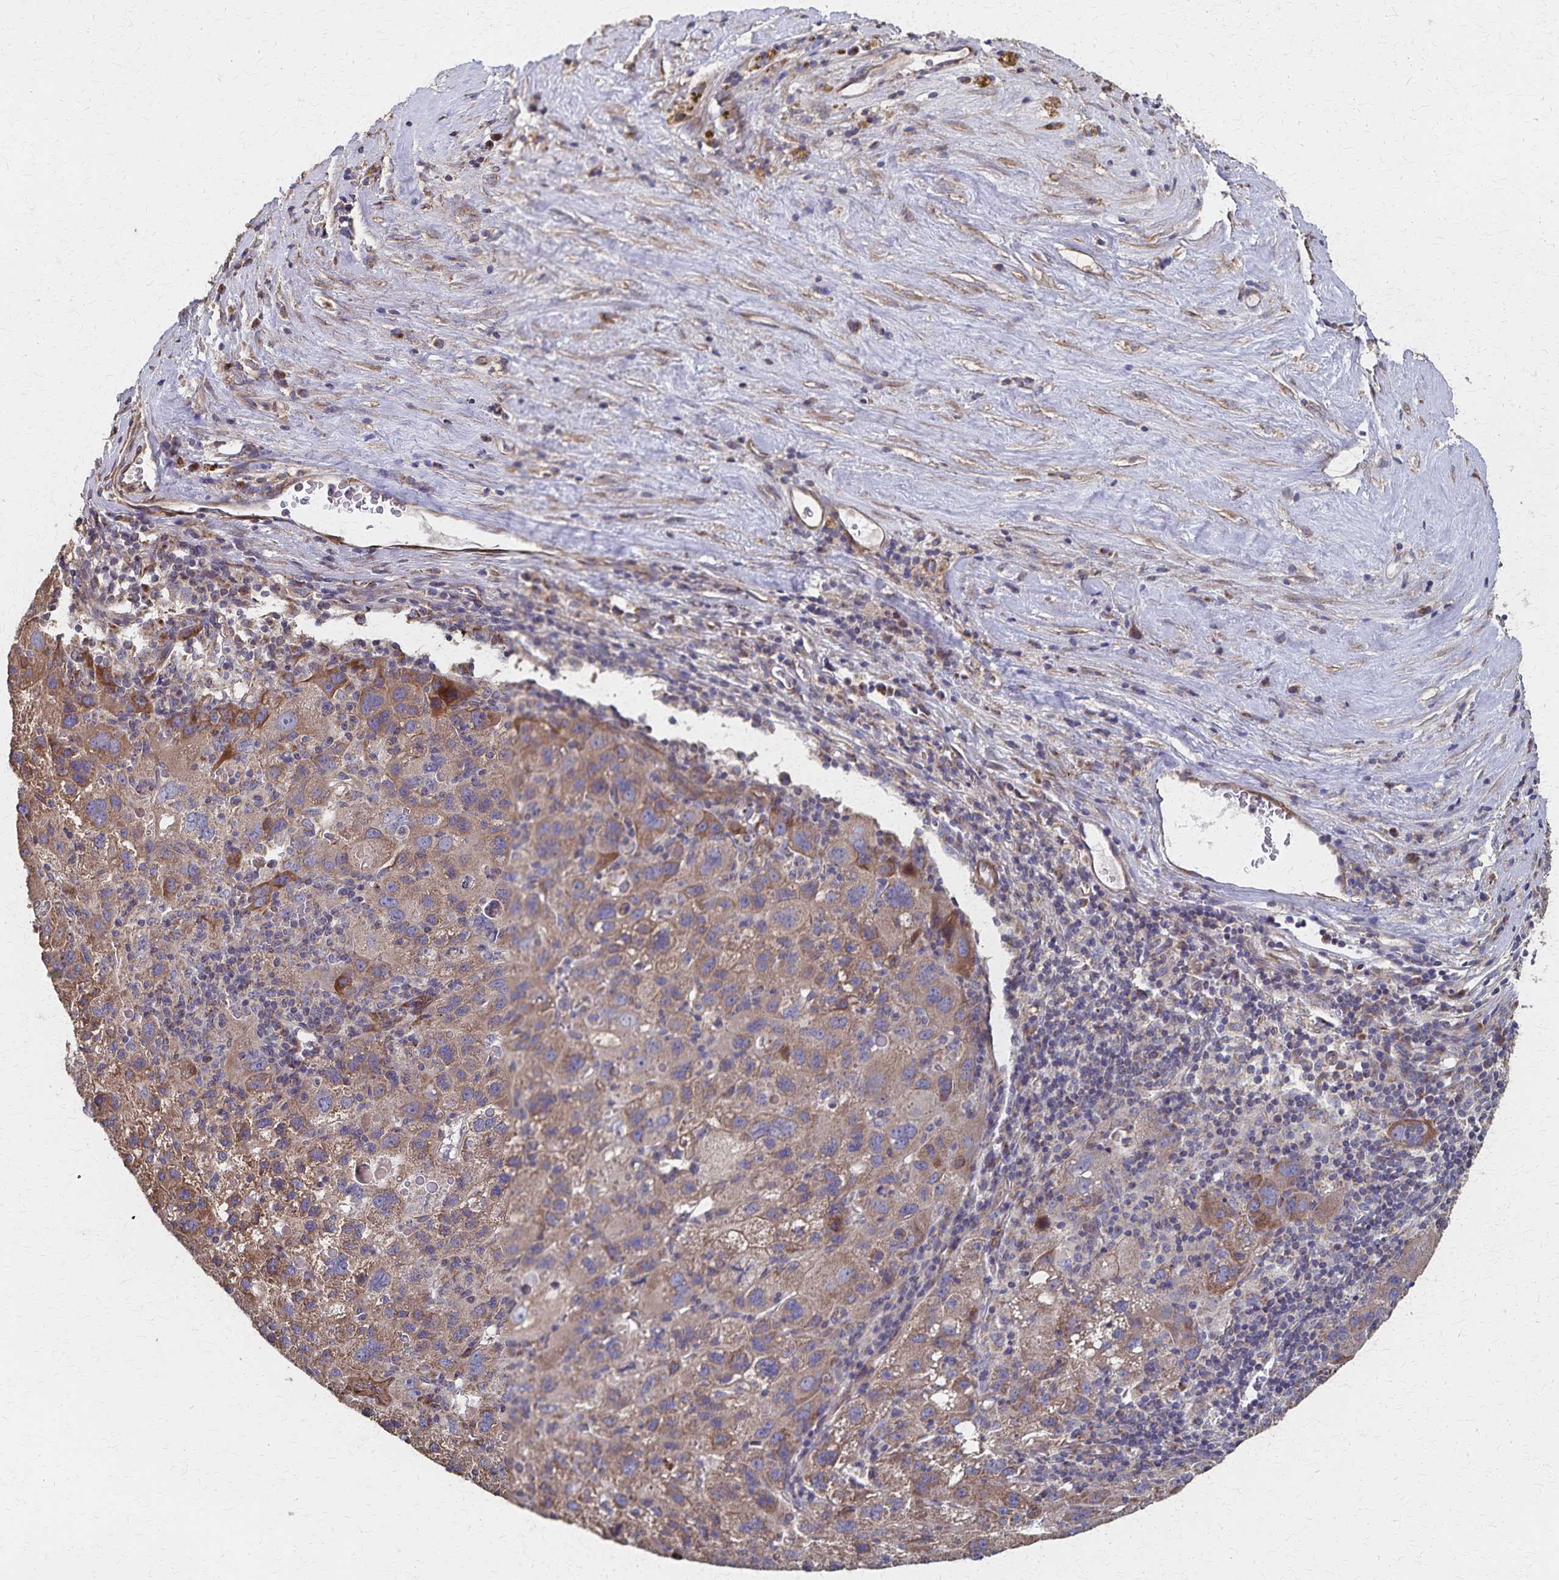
{"staining": {"intensity": "moderate", "quantity": ">75%", "location": "cytoplasmic/membranous"}, "tissue": "liver cancer", "cell_type": "Tumor cells", "image_type": "cancer", "snomed": [{"axis": "morphology", "description": "Carcinoma, Hepatocellular, NOS"}, {"axis": "topography", "description": "Liver"}], "caption": "A brown stain labels moderate cytoplasmic/membranous expression of a protein in liver cancer tumor cells. (brown staining indicates protein expression, while blue staining denotes nuclei).", "gene": "PGAP2", "patient": {"sex": "female", "age": 77}}